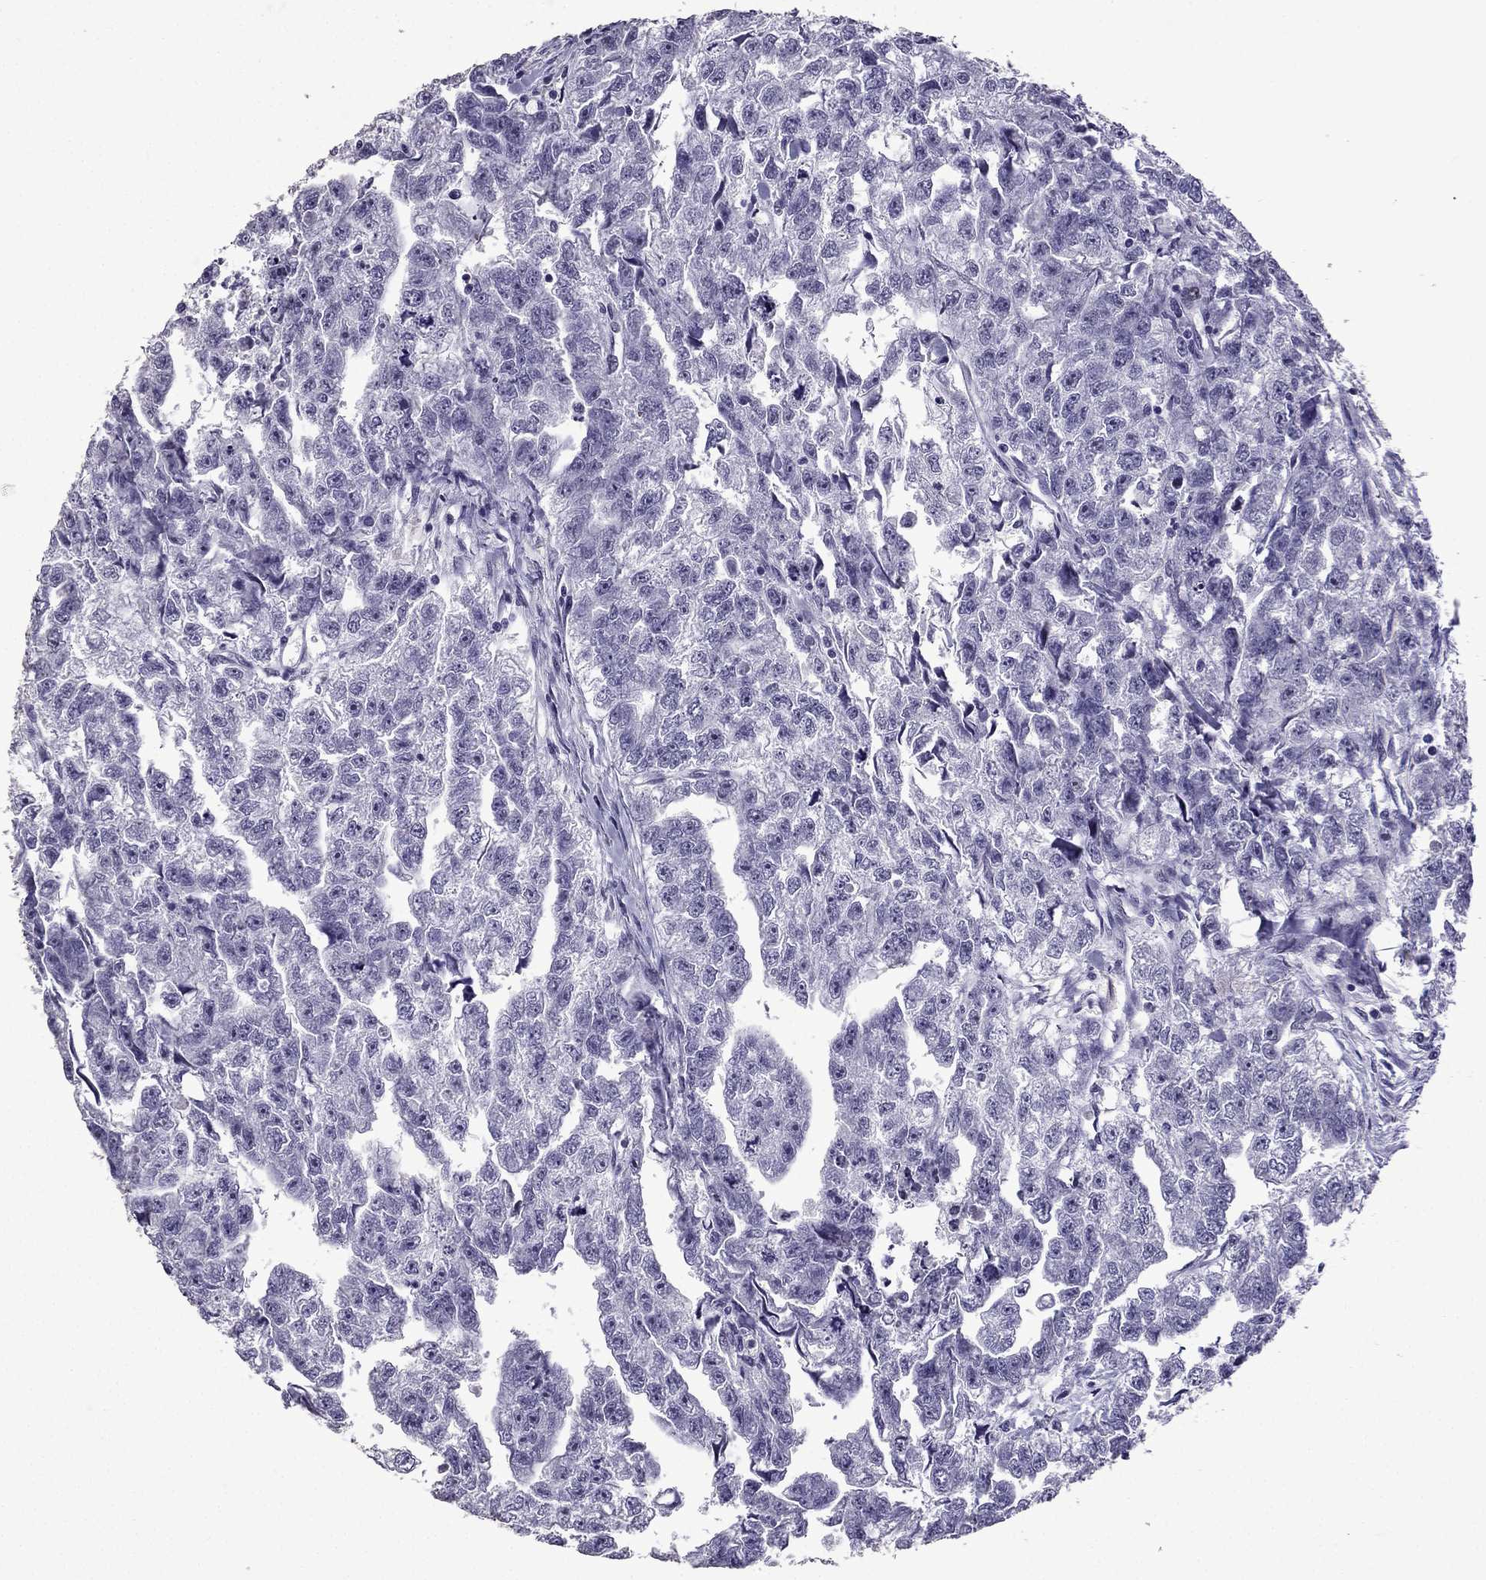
{"staining": {"intensity": "negative", "quantity": "none", "location": "none"}, "tissue": "testis cancer", "cell_type": "Tumor cells", "image_type": "cancer", "snomed": [{"axis": "morphology", "description": "Carcinoma, Embryonal, NOS"}, {"axis": "morphology", "description": "Teratoma, malignant, NOS"}, {"axis": "topography", "description": "Testis"}], "caption": "IHC micrograph of human testis cancer (embryonal carcinoma) stained for a protein (brown), which shows no staining in tumor cells. (Immunohistochemistry, brightfield microscopy, high magnification).", "gene": "TTN", "patient": {"sex": "male", "age": 44}}